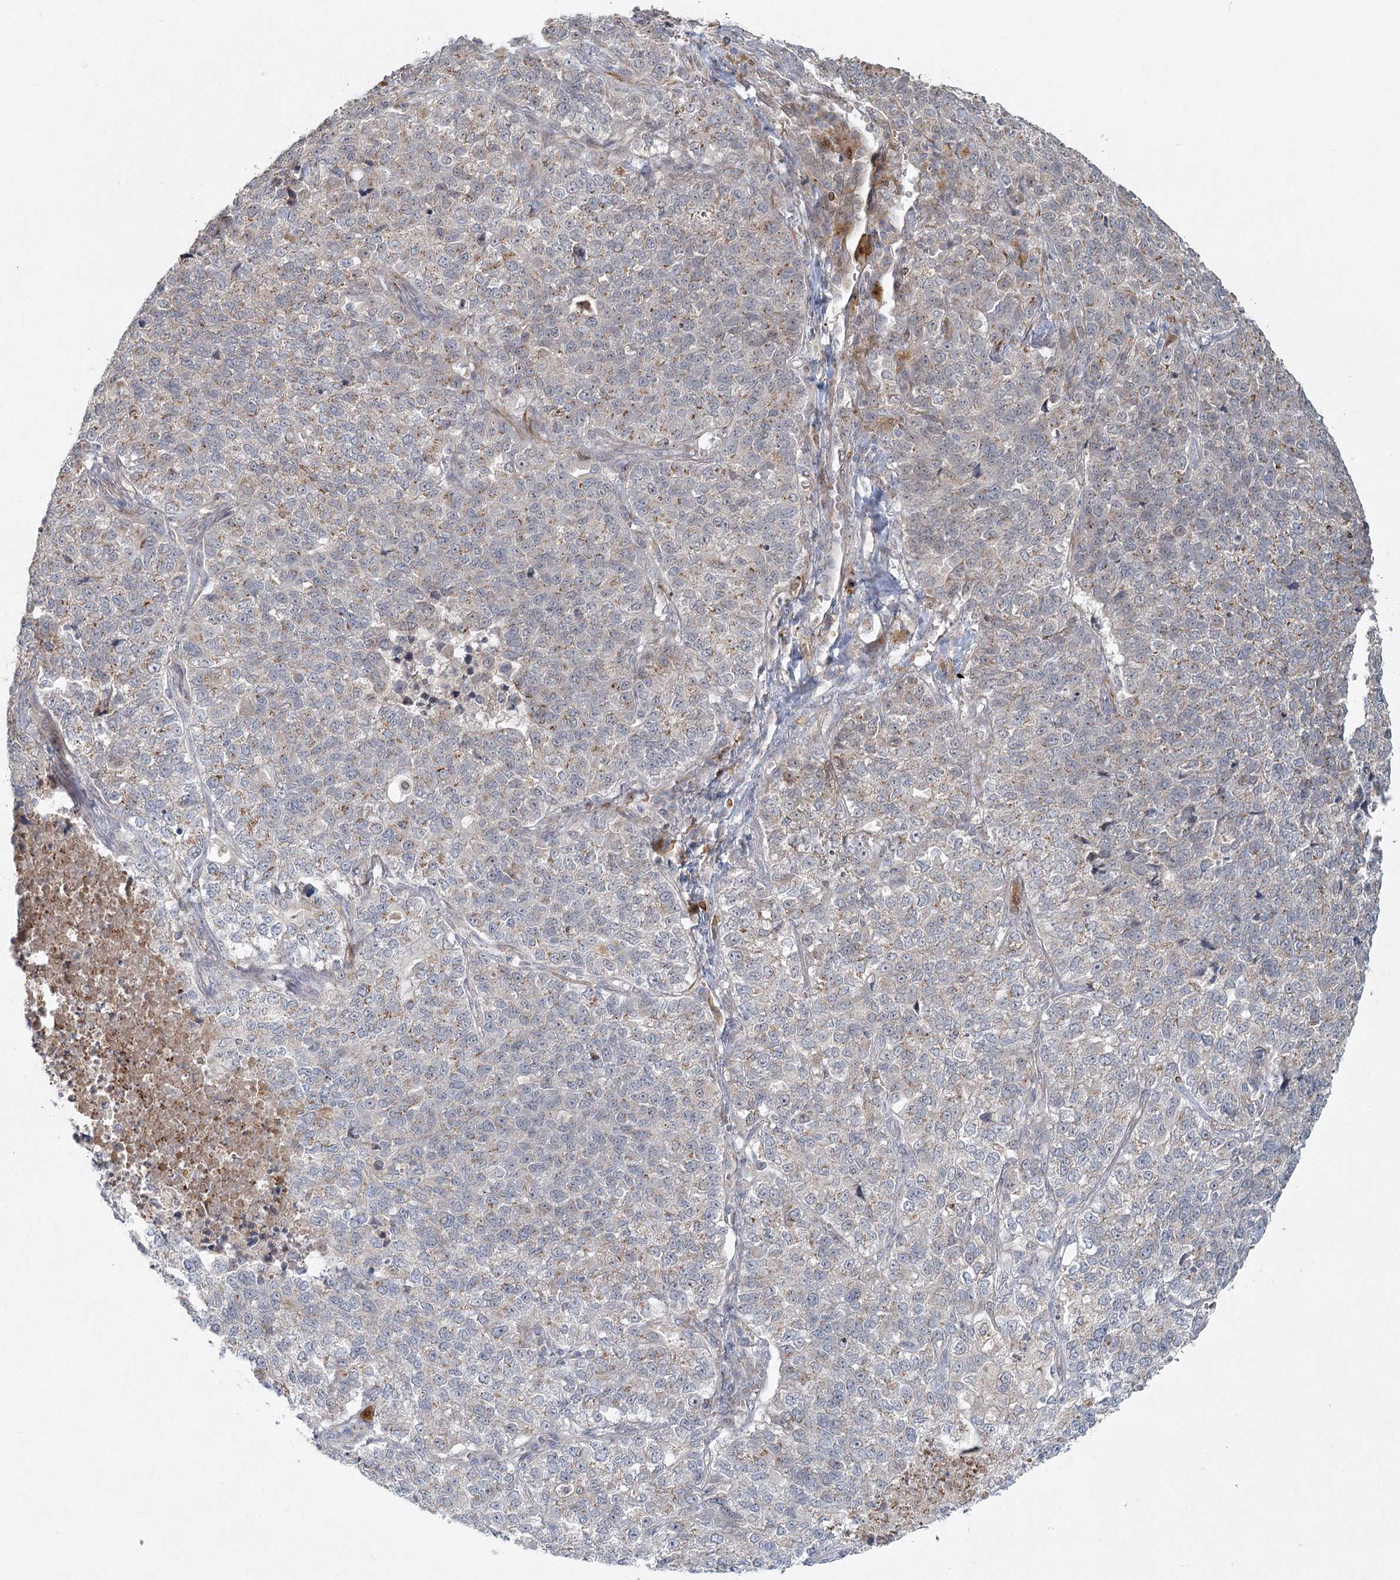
{"staining": {"intensity": "weak", "quantity": "25%-75%", "location": "cytoplasmic/membranous"}, "tissue": "lung cancer", "cell_type": "Tumor cells", "image_type": "cancer", "snomed": [{"axis": "morphology", "description": "Adenocarcinoma, NOS"}, {"axis": "topography", "description": "Lung"}], "caption": "Immunohistochemistry micrograph of human adenocarcinoma (lung) stained for a protein (brown), which demonstrates low levels of weak cytoplasmic/membranous positivity in approximately 25%-75% of tumor cells.", "gene": "LRP2BP", "patient": {"sex": "male", "age": 49}}